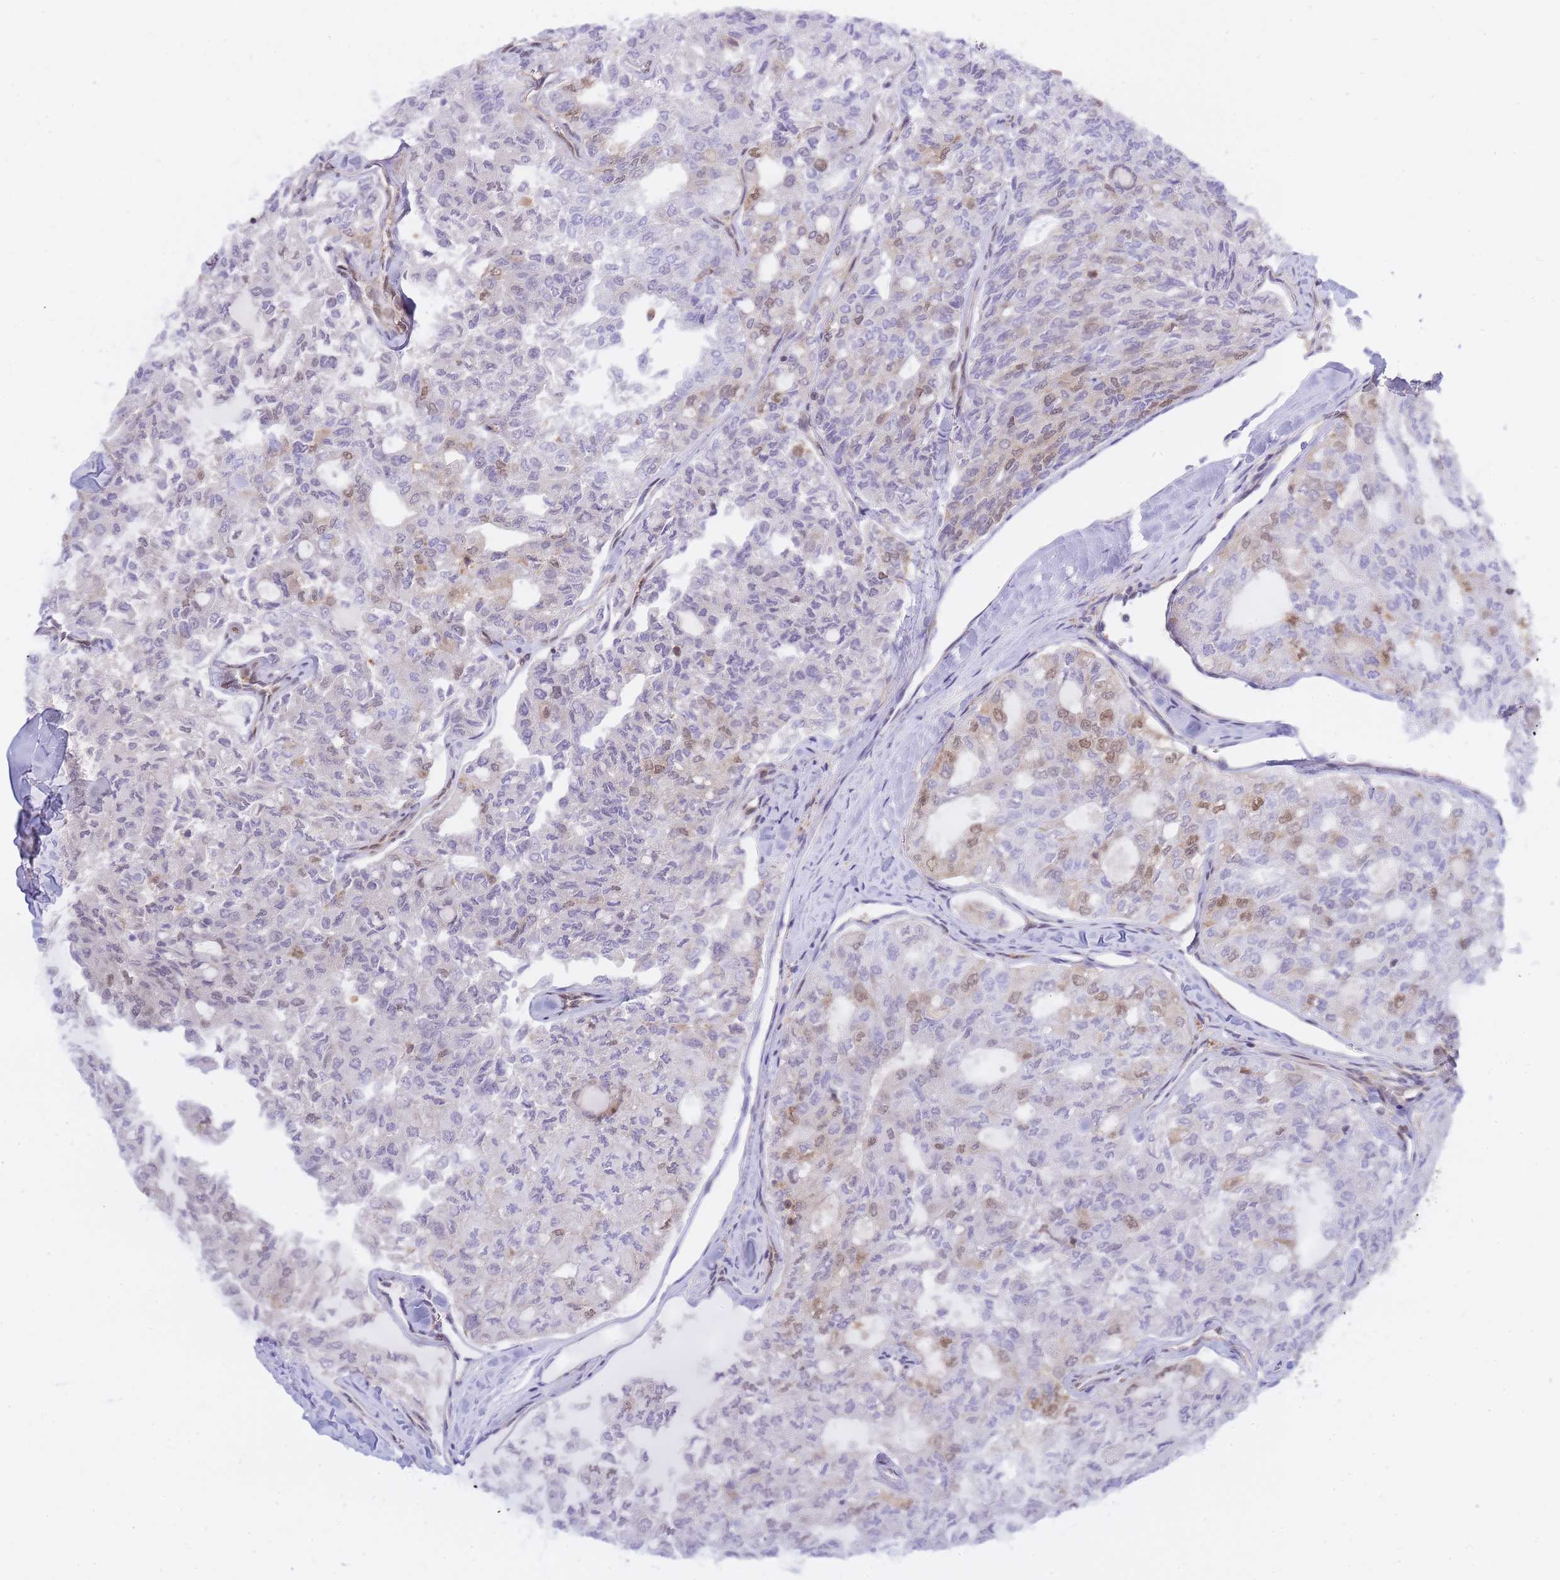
{"staining": {"intensity": "moderate", "quantity": "25%-75%", "location": "nuclear"}, "tissue": "thyroid cancer", "cell_type": "Tumor cells", "image_type": "cancer", "snomed": [{"axis": "morphology", "description": "Follicular adenoma carcinoma, NOS"}, {"axis": "topography", "description": "Thyroid gland"}], "caption": "Protein staining of thyroid follicular adenoma carcinoma tissue reveals moderate nuclear staining in about 25%-75% of tumor cells.", "gene": "NSFL1C", "patient": {"sex": "male", "age": 75}}